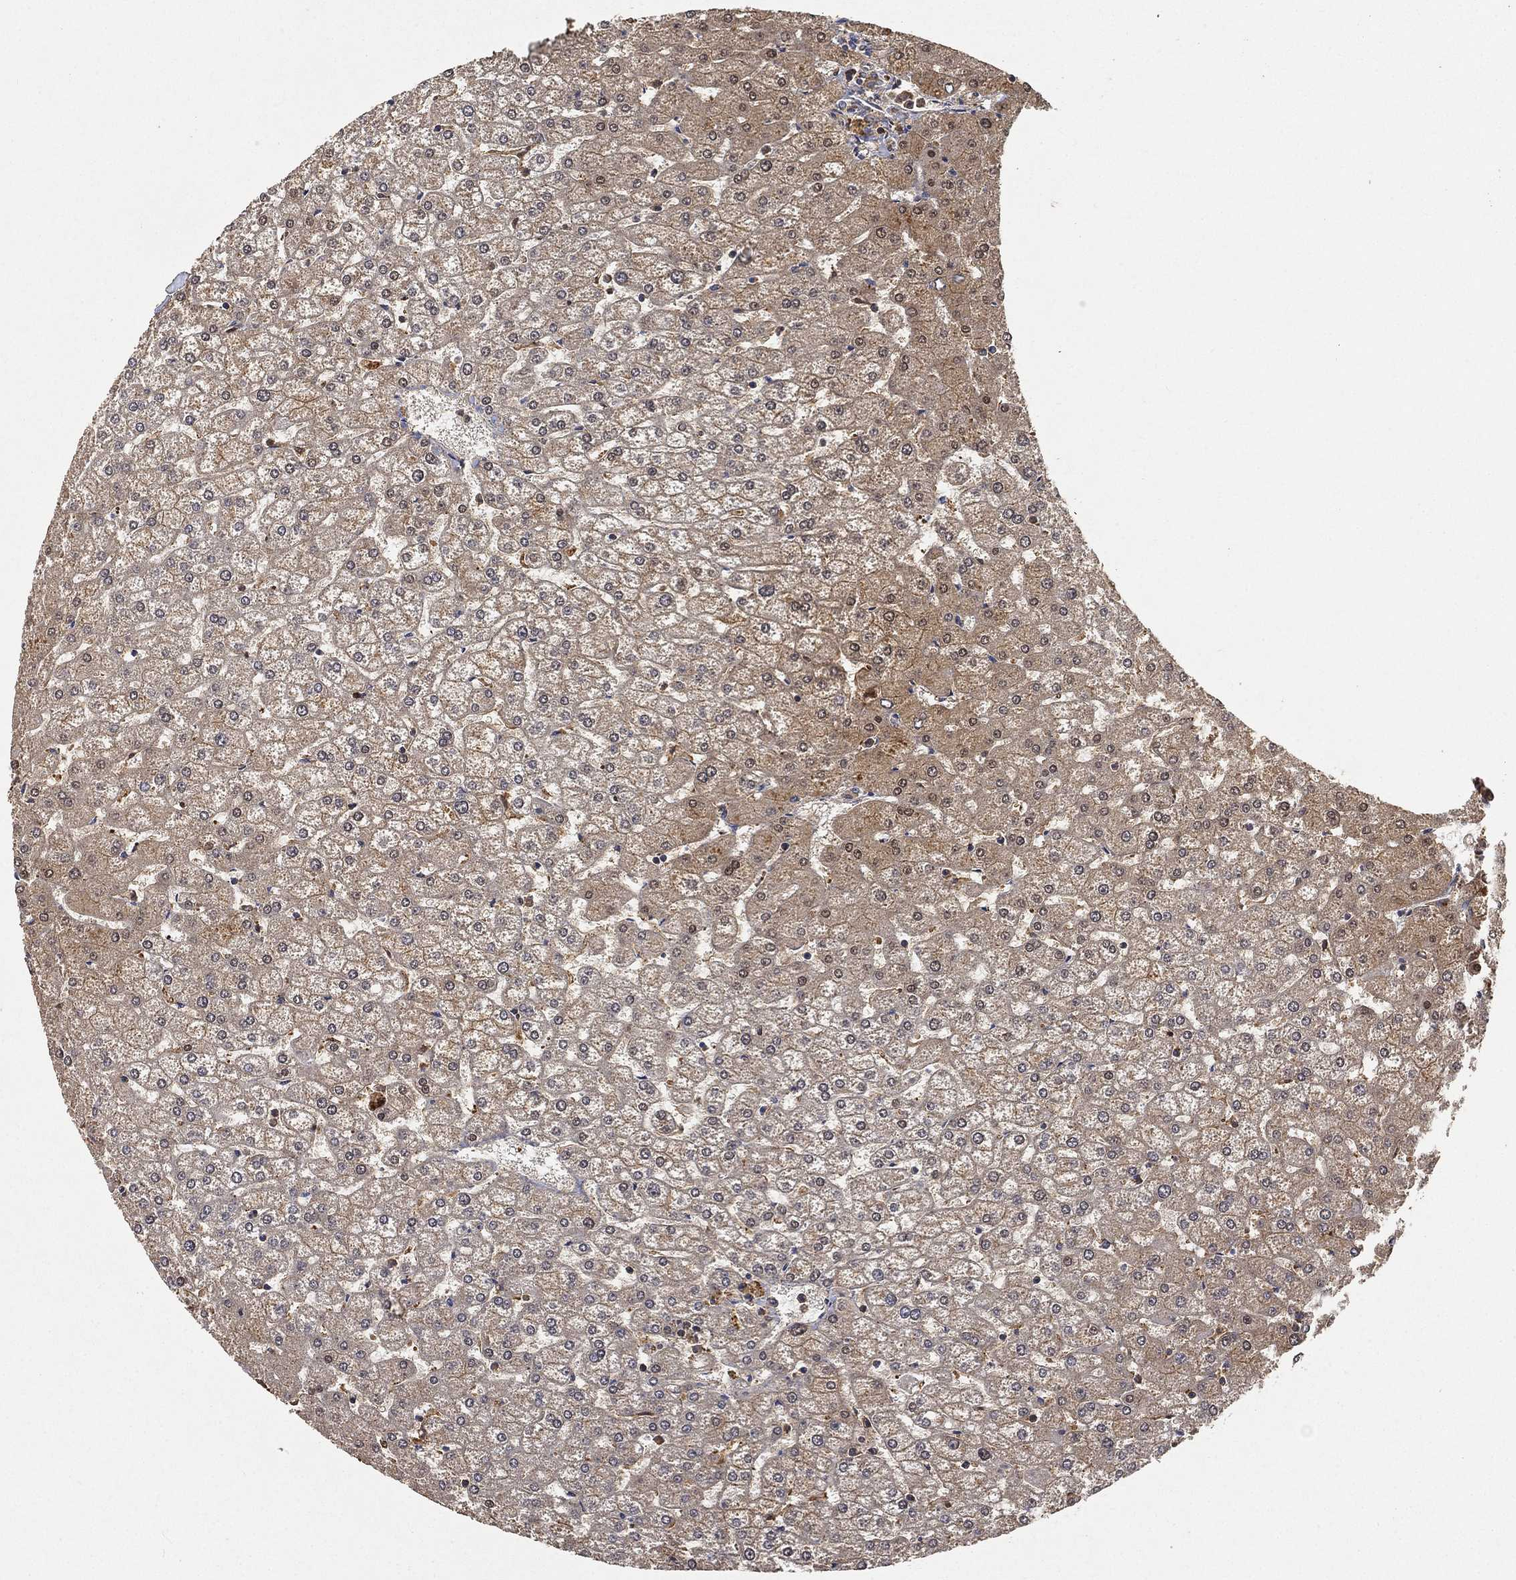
{"staining": {"intensity": "negative", "quantity": "none", "location": "none"}, "tissue": "liver", "cell_type": "Cholangiocytes", "image_type": "normal", "snomed": [{"axis": "morphology", "description": "Normal tissue, NOS"}, {"axis": "topography", "description": "Liver"}], "caption": "High power microscopy histopathology image of an immunohistochemistry (IHC) histopathology image of unremarkable liver, revealing no significant positivity in cholangiocytes.", "gene": "CRYL1", "patient": {"sex": "female", "age": 32}}